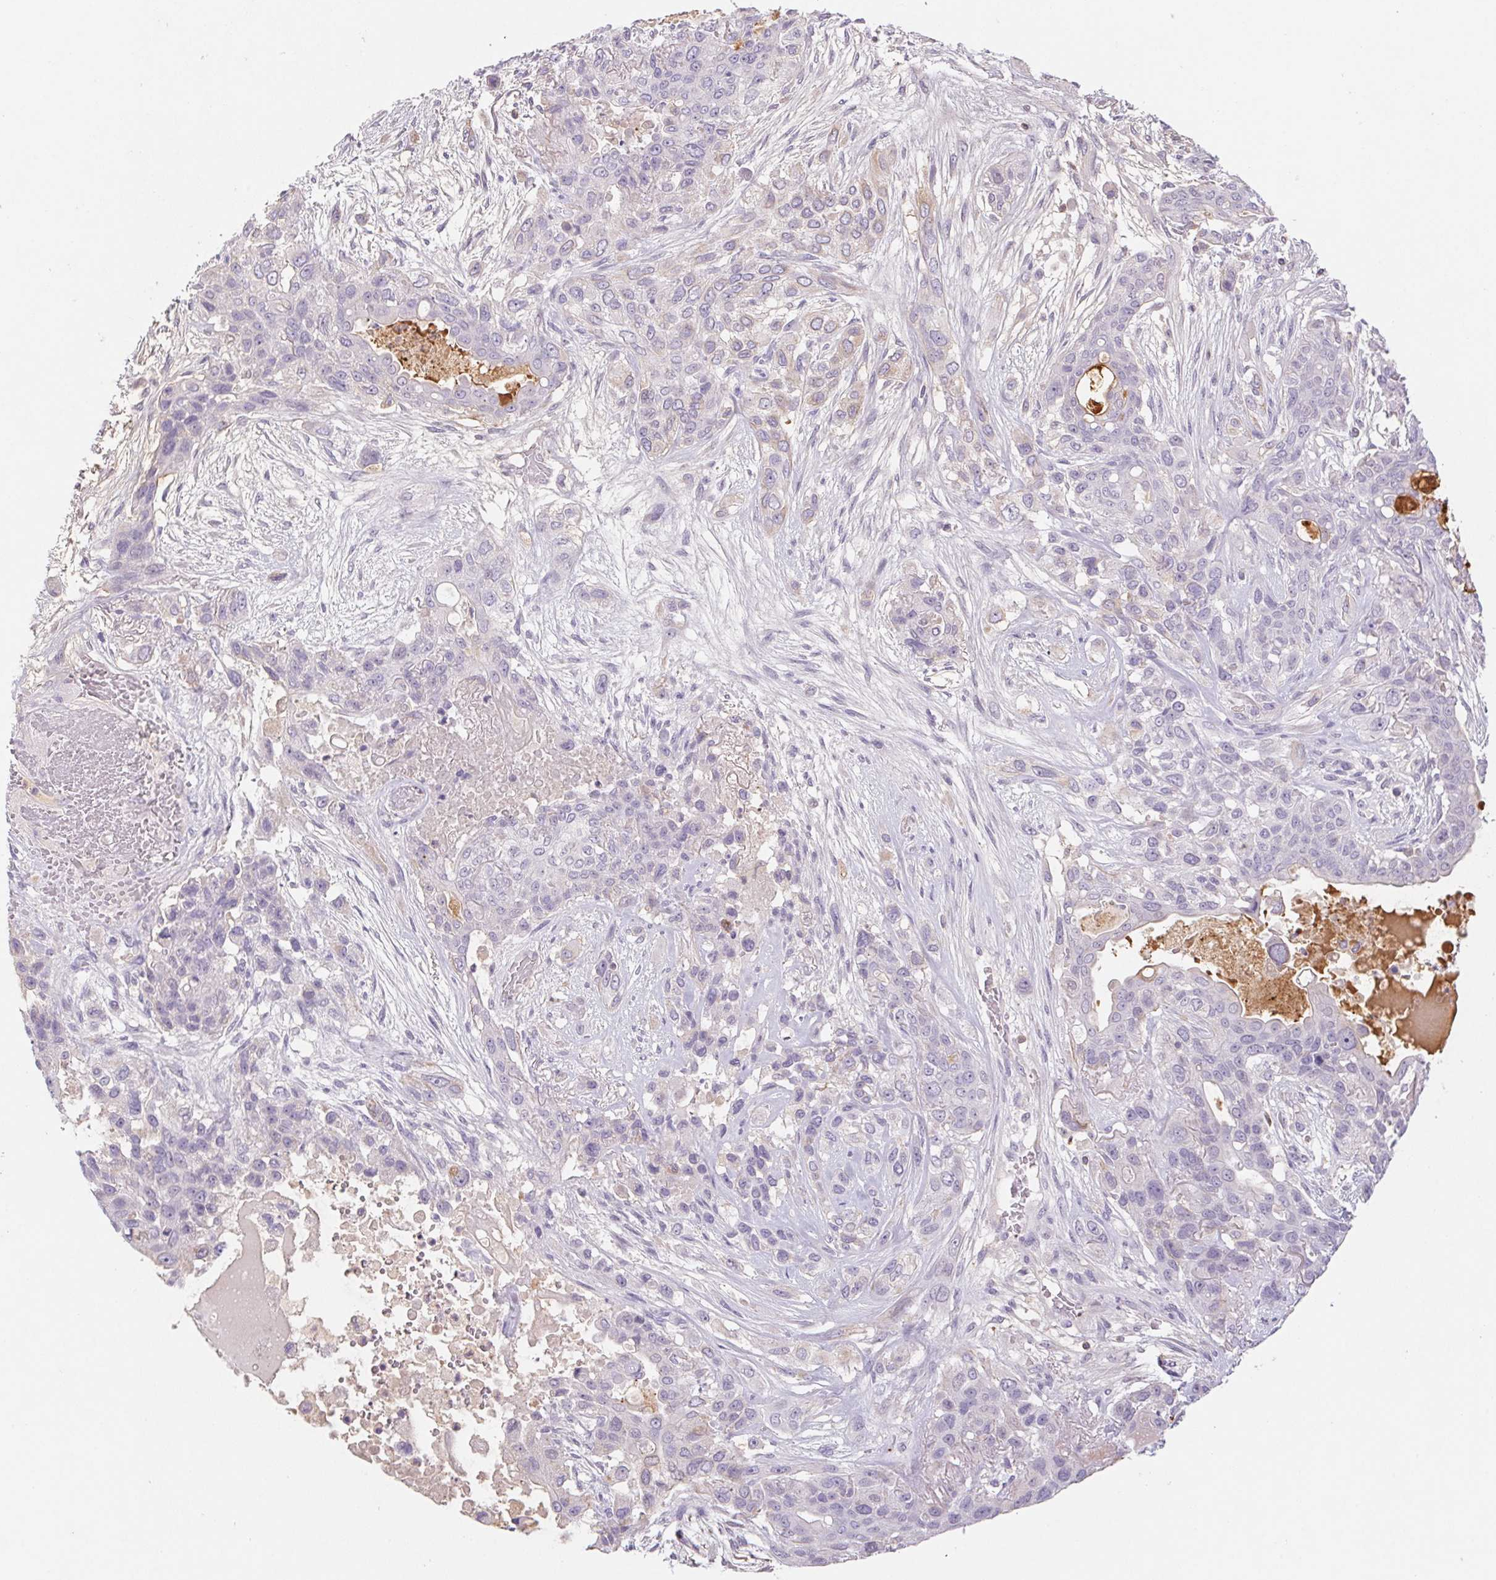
{"staining": {"intensity": "negative", "quantity": "none", "location": "none"}, "tissue": "lung cancer", "cell_type": "Tumor cells", "image_type": "cancer", "snomed": [{"axis": "morphology", "description": "Squamous cell carcinoma, NOS"}, {"axis": "topography", "description": "Lung"}], "caption": "Histopathology image shows no significant protein staining in tumor cells of lung cancer (squamous cell carcinoma).", "gene": "KIF26A", "patient": {"sex": "female", "age": 70}}